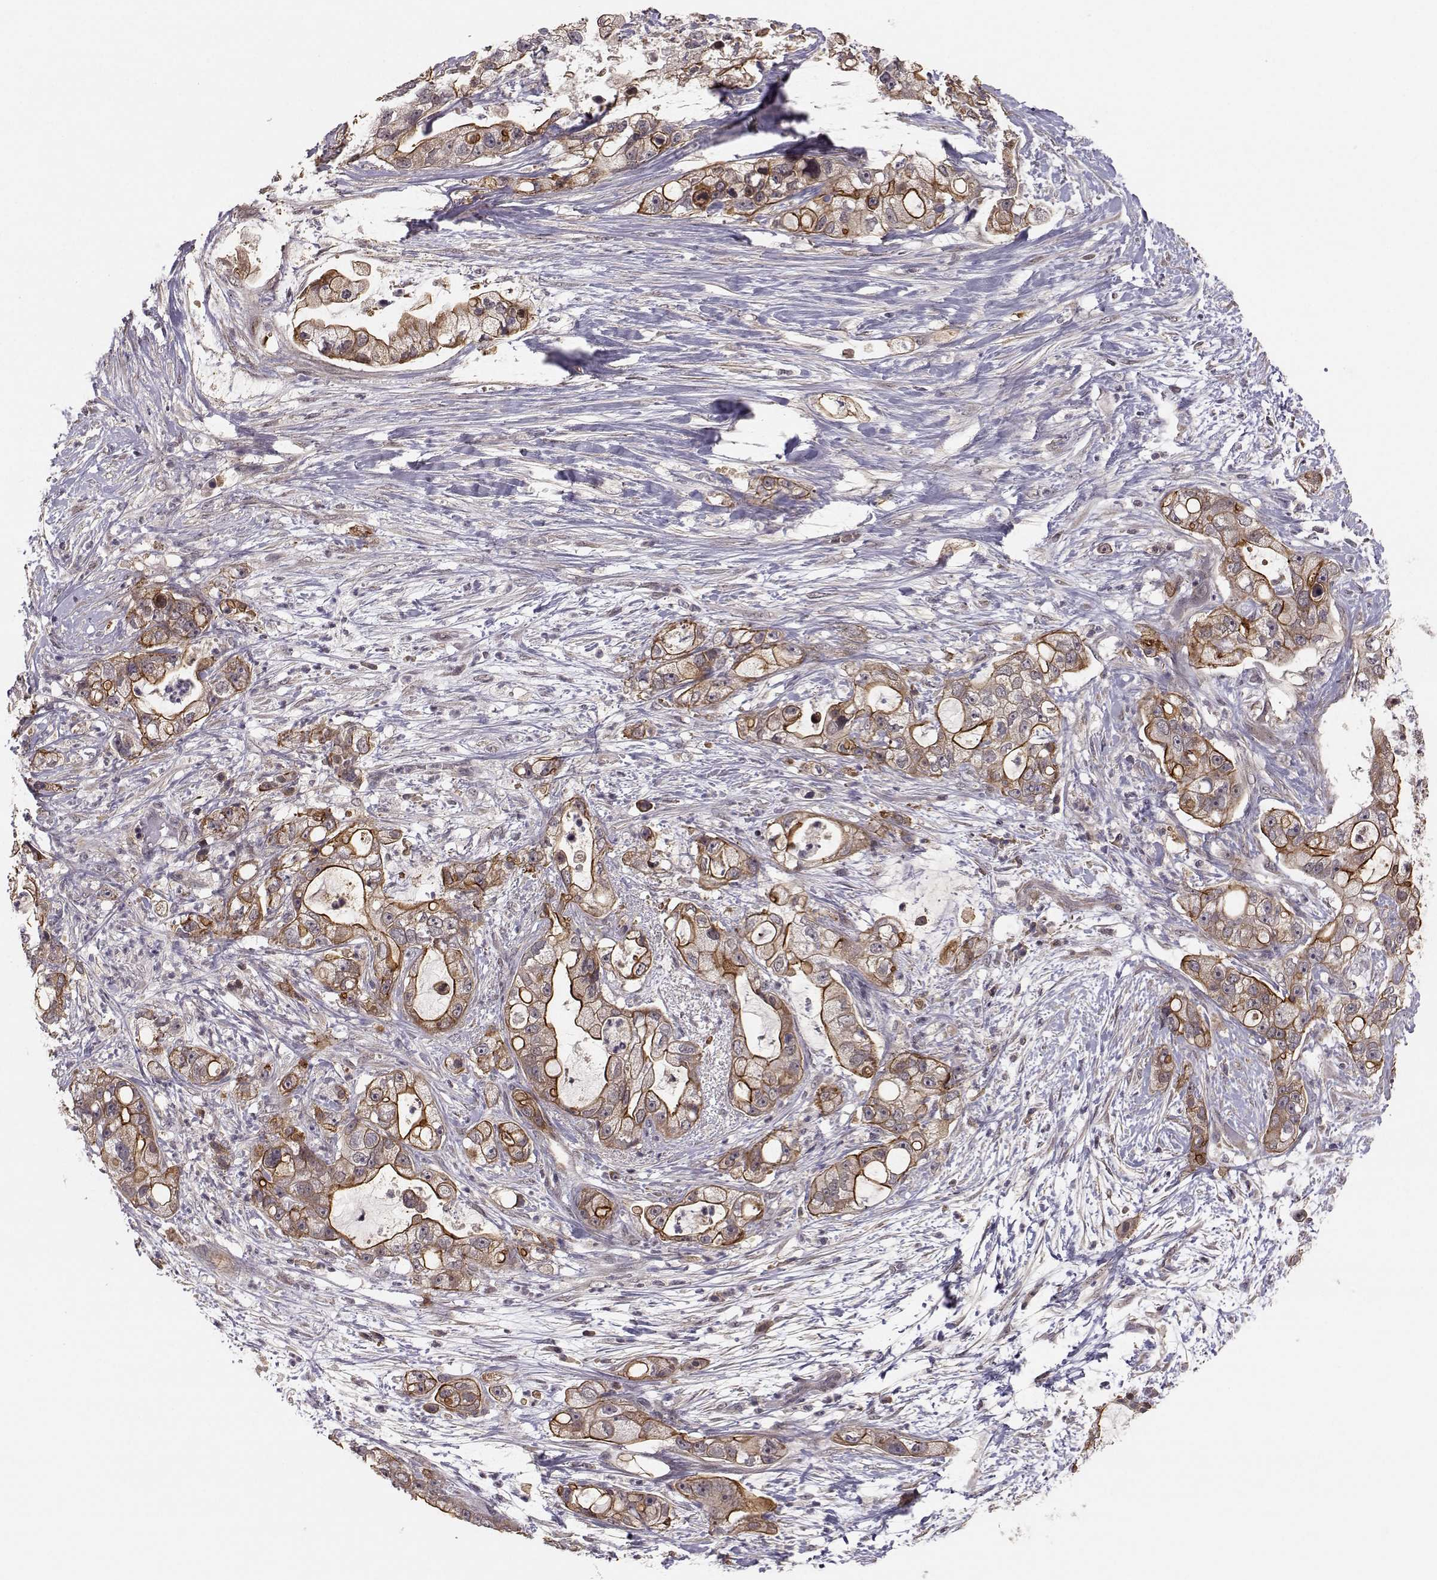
{"staining": {"intensity": "moderate", "quantity": ">75%", "location": "cytoplasmic/membranous"}, "tissue": "pancreatic cancer", "cell_type": "Tumor cells", "image_type": "cancer", "snomed": [{"axis": "morphology", "description": "Adenocarcinoma, NOS"}, {"axis": "topography", "description": "Pancreas"}], "caption": "IHC histopathology image of pancreatic adenocarcinoma stained for a protein (brown), which shows medium levels of moderate cytoplasmic/membranous staining in about >75% of tumor cells.", "gene": "PLEKHG3", "patient": {"sex": "female", "age": 69}}